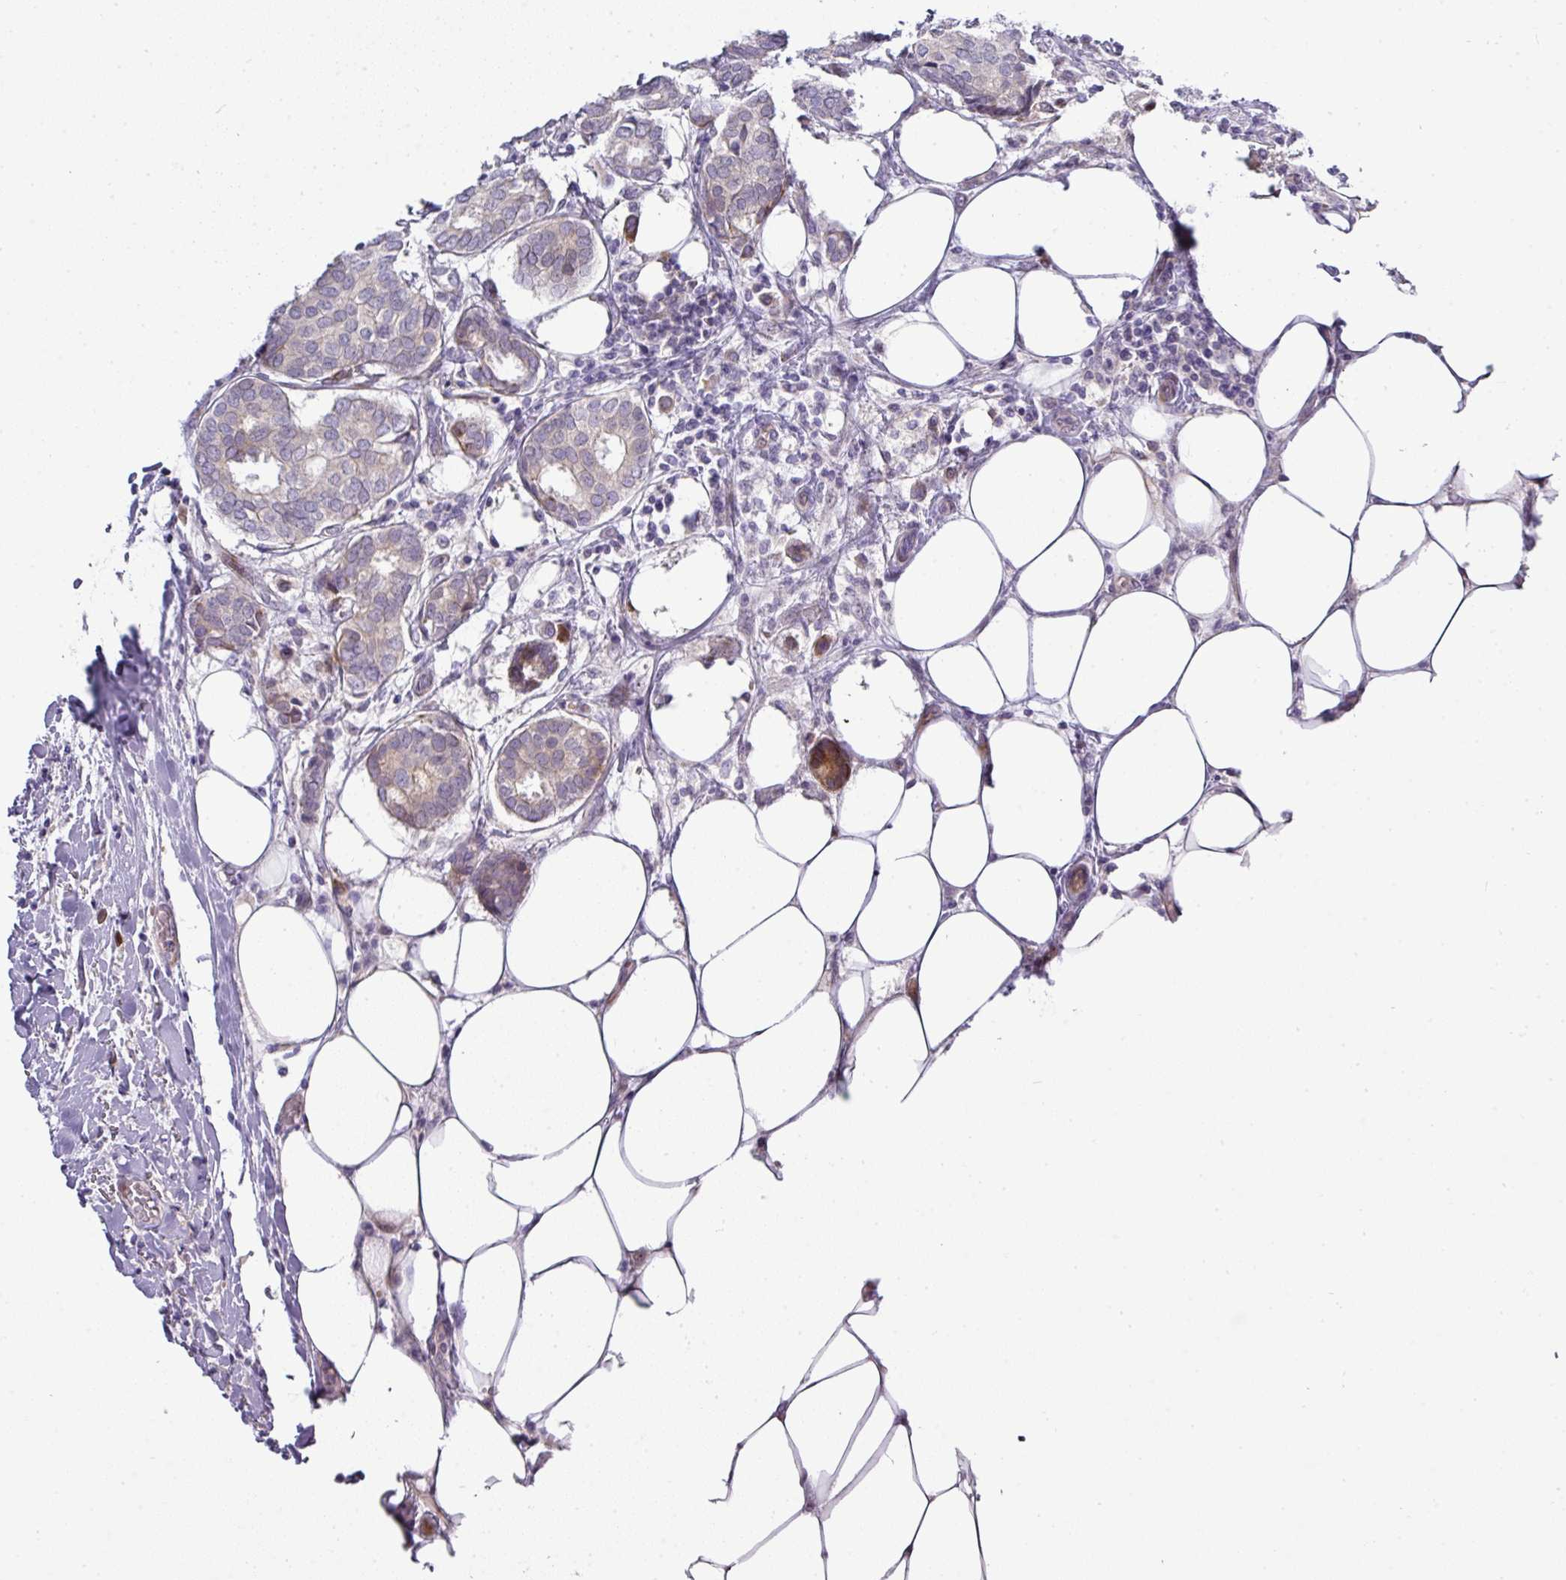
{"staining": {"intensity": "negative", "quantity": "none", "location": "none"}, "tissue": "breast cancer", "cell_type": "Tumor cells", "image_type": "cancer", "snomed": [{"axis": "morphology", "description": "Duct carcinoma"}, {"axis": "topography", "description": "Breast"}], "caption": "This is an IHC histopathology image of human intraductal carcinoma (breast). There is no staining in tumor cells.", "gene": "ATP6V1F", "patient": {"sex": "female", "age": 73}}